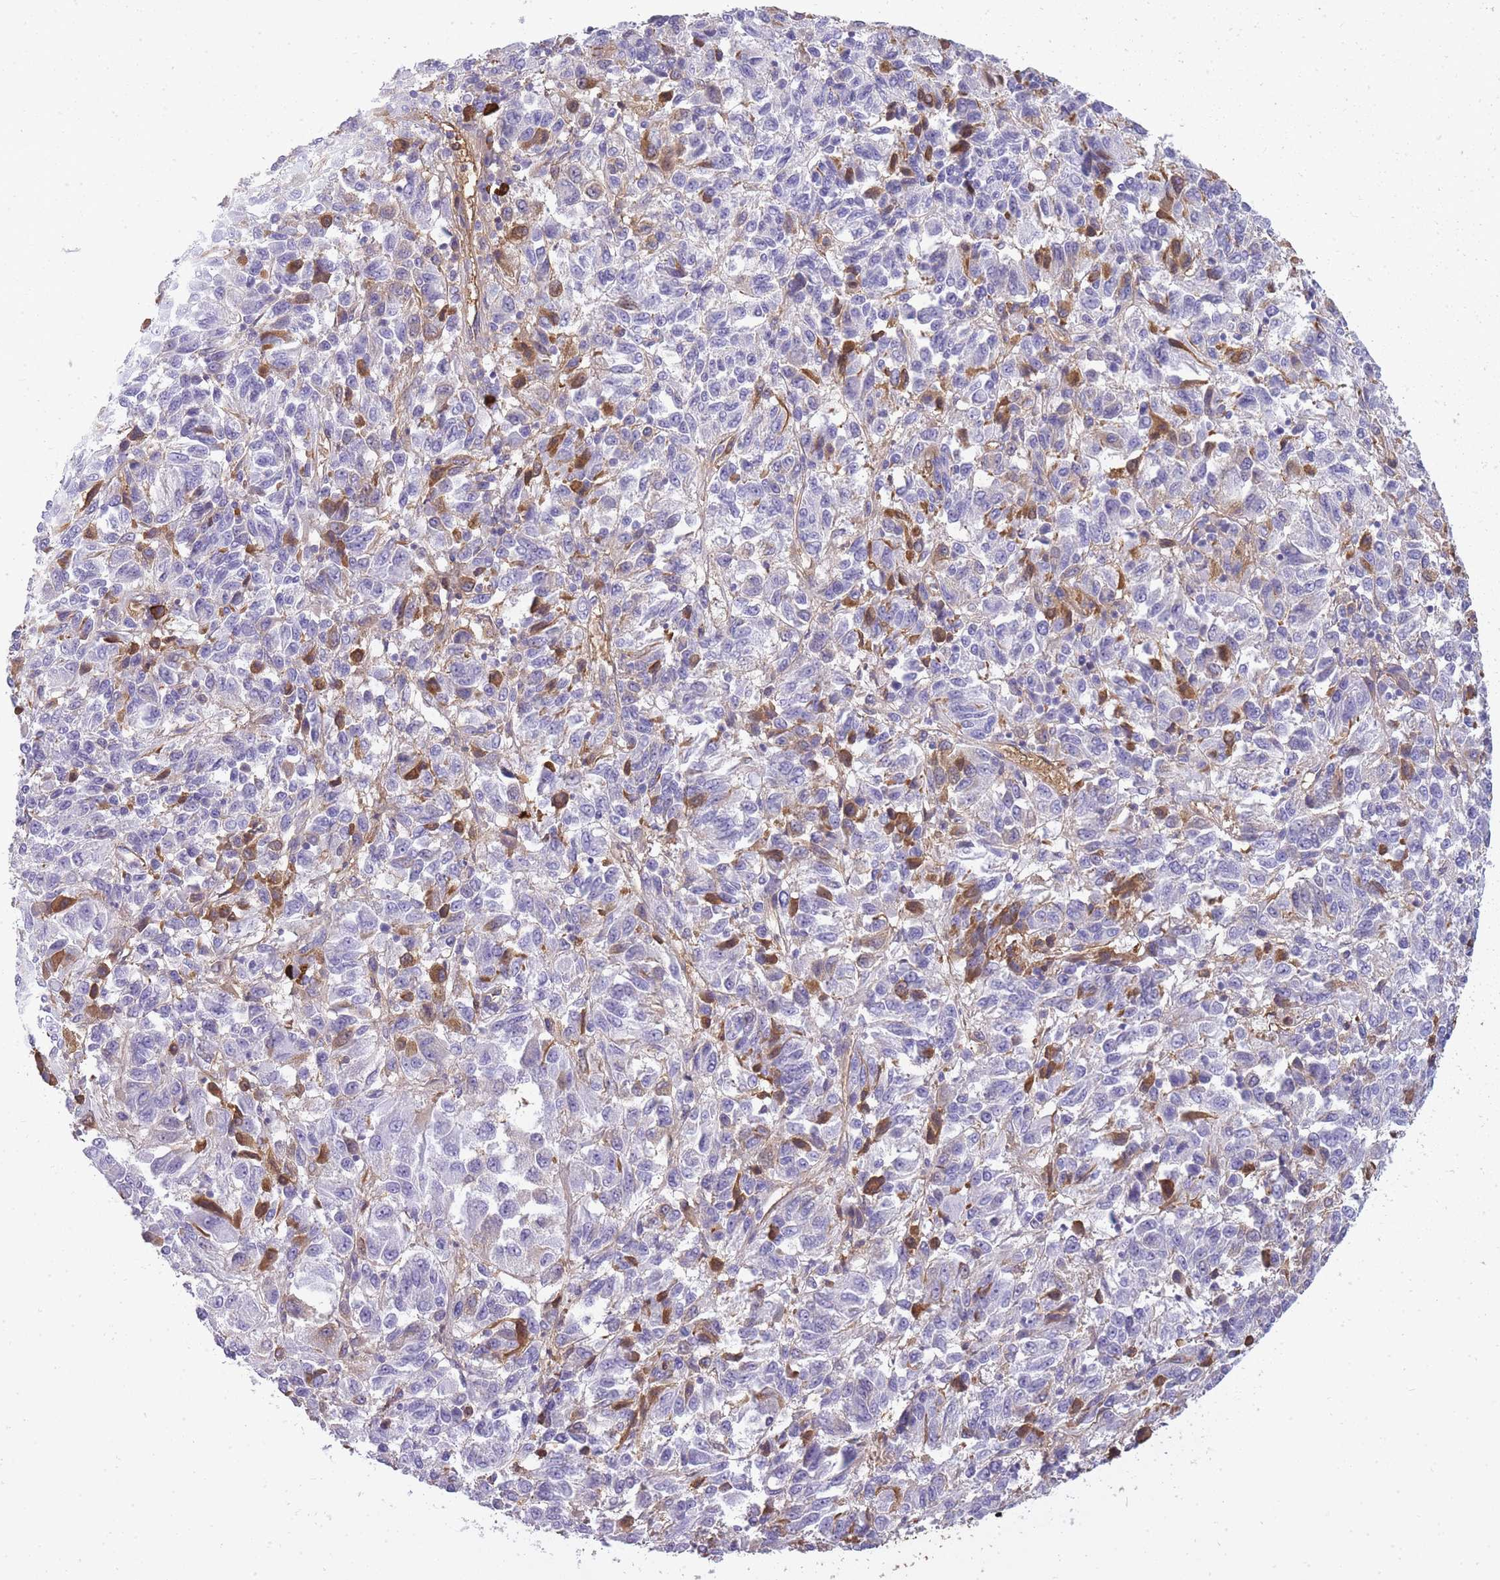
{"staining": {"intensity": "strong", "quantity": "<25%", "location": "cytoplasmic/membranous"}, "tissue": "melanoma", "cell_type": "Tumor cells", "image_type": "cancer", "snomed": [{"axis": "morphology", "description": "Malignant melanoma, Metastatic site"}, {"axis": "topography", "description": "Lung"}], "caption": "The micrograph shows a brown stain indicating the presence of a protein in the cytoplasmic/membranous of tumor cells in malignant melanoma (metastatic site).", "gene": "IGKV1D-42", "patient": {"sex": "male", "age": 64}}